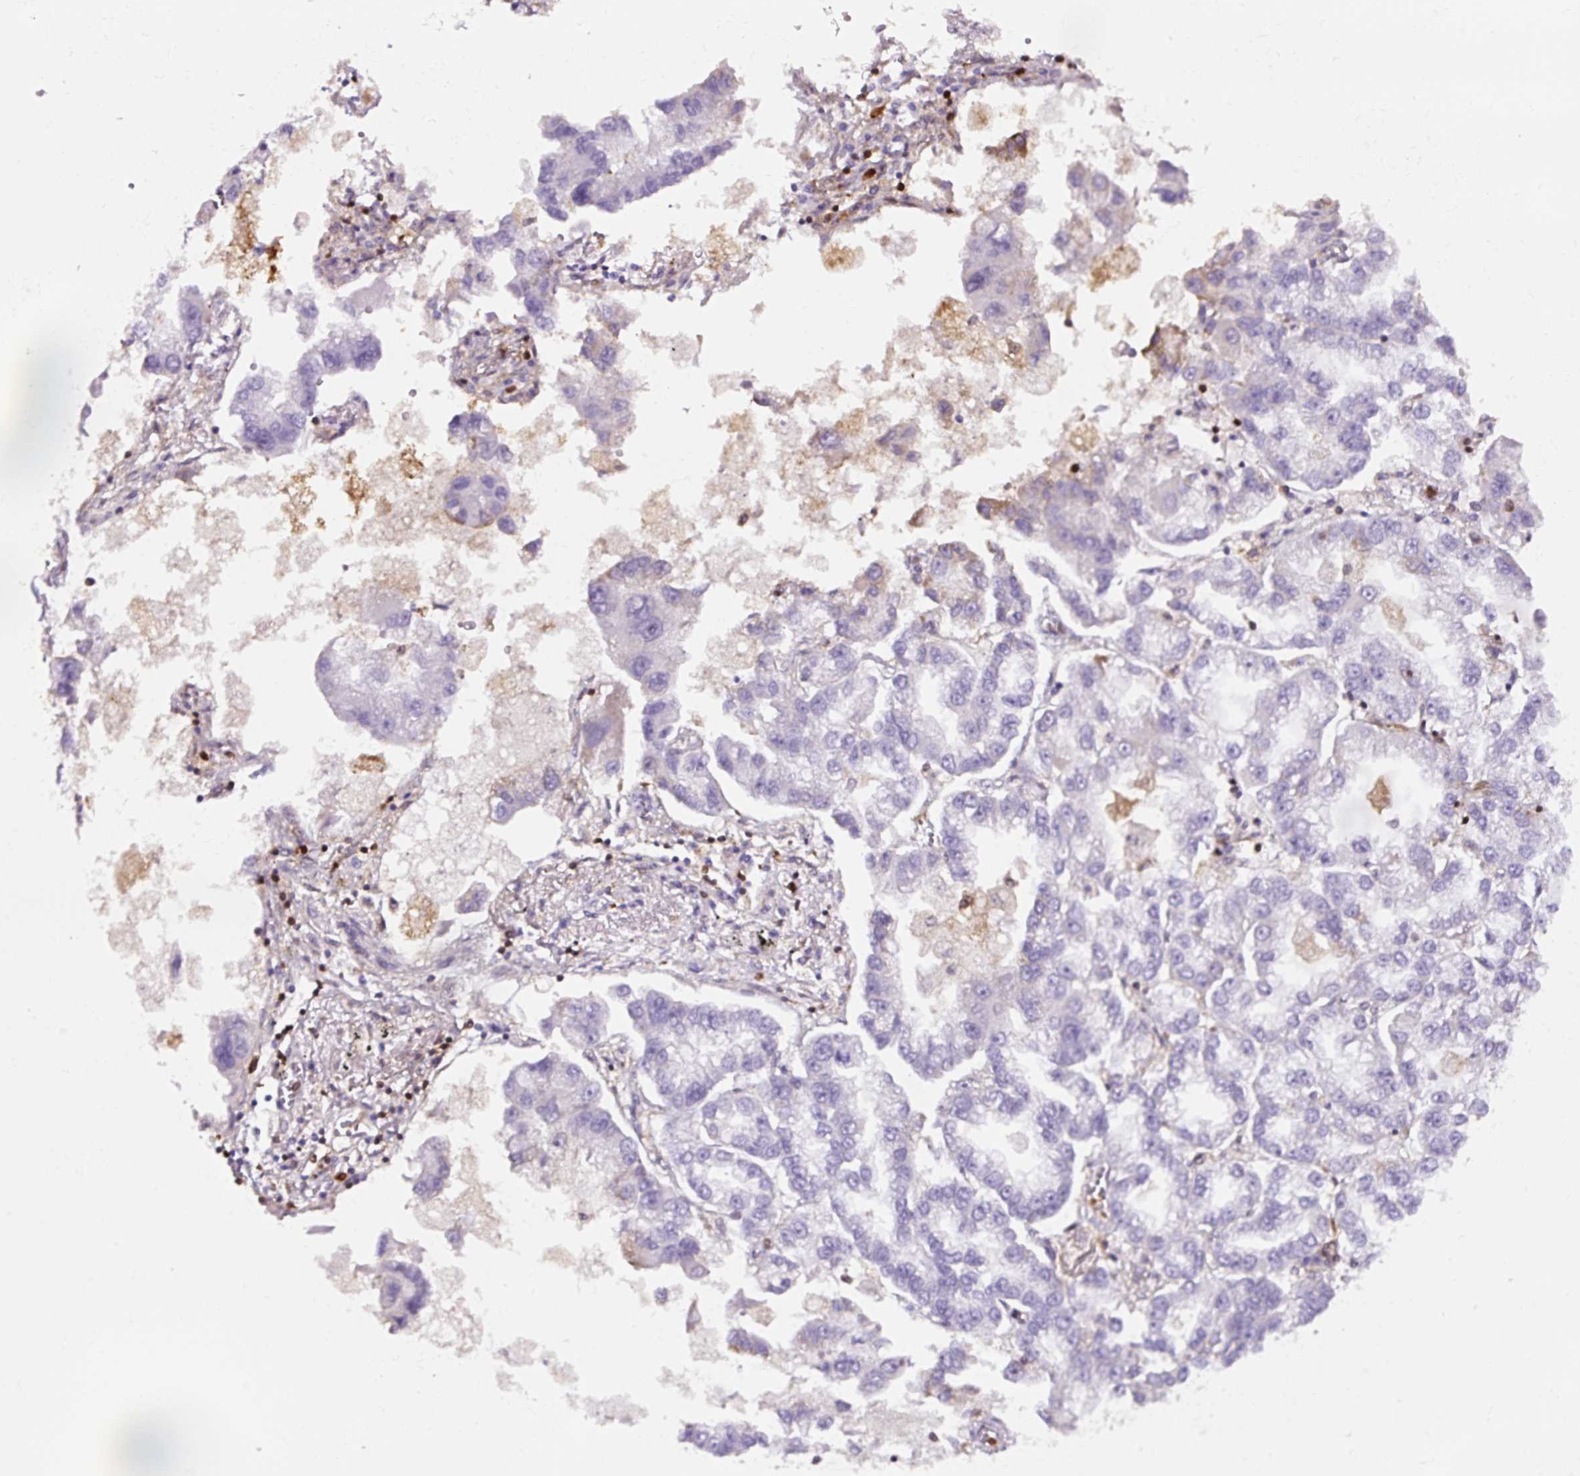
{"staining": {"intensity": "negative", "quantity": "none", "location": "none"}, "tissue": "lung cancer", "cell_type": "Tumor cells", "image_type": "cancer", "snomed": [{"axis": "morphology", "description": "Adenocarcinoma, NOS"}, {"axis": "topography", "description": "Lung"}], "caption": "High magnification brightfield microscopy of lung cancer stained with DAB (3,3'-diaminobenzidine) (brown) and counterstained with hematoxylin (blue): tumor cells show no significant expression. (DAB (3,3'-diaminobenzidine) immunohistochemistry (IHC) with hematoxylin counter stain).", "gene": "ANXA1", "patient": {"sex": "female", "age": 54}}